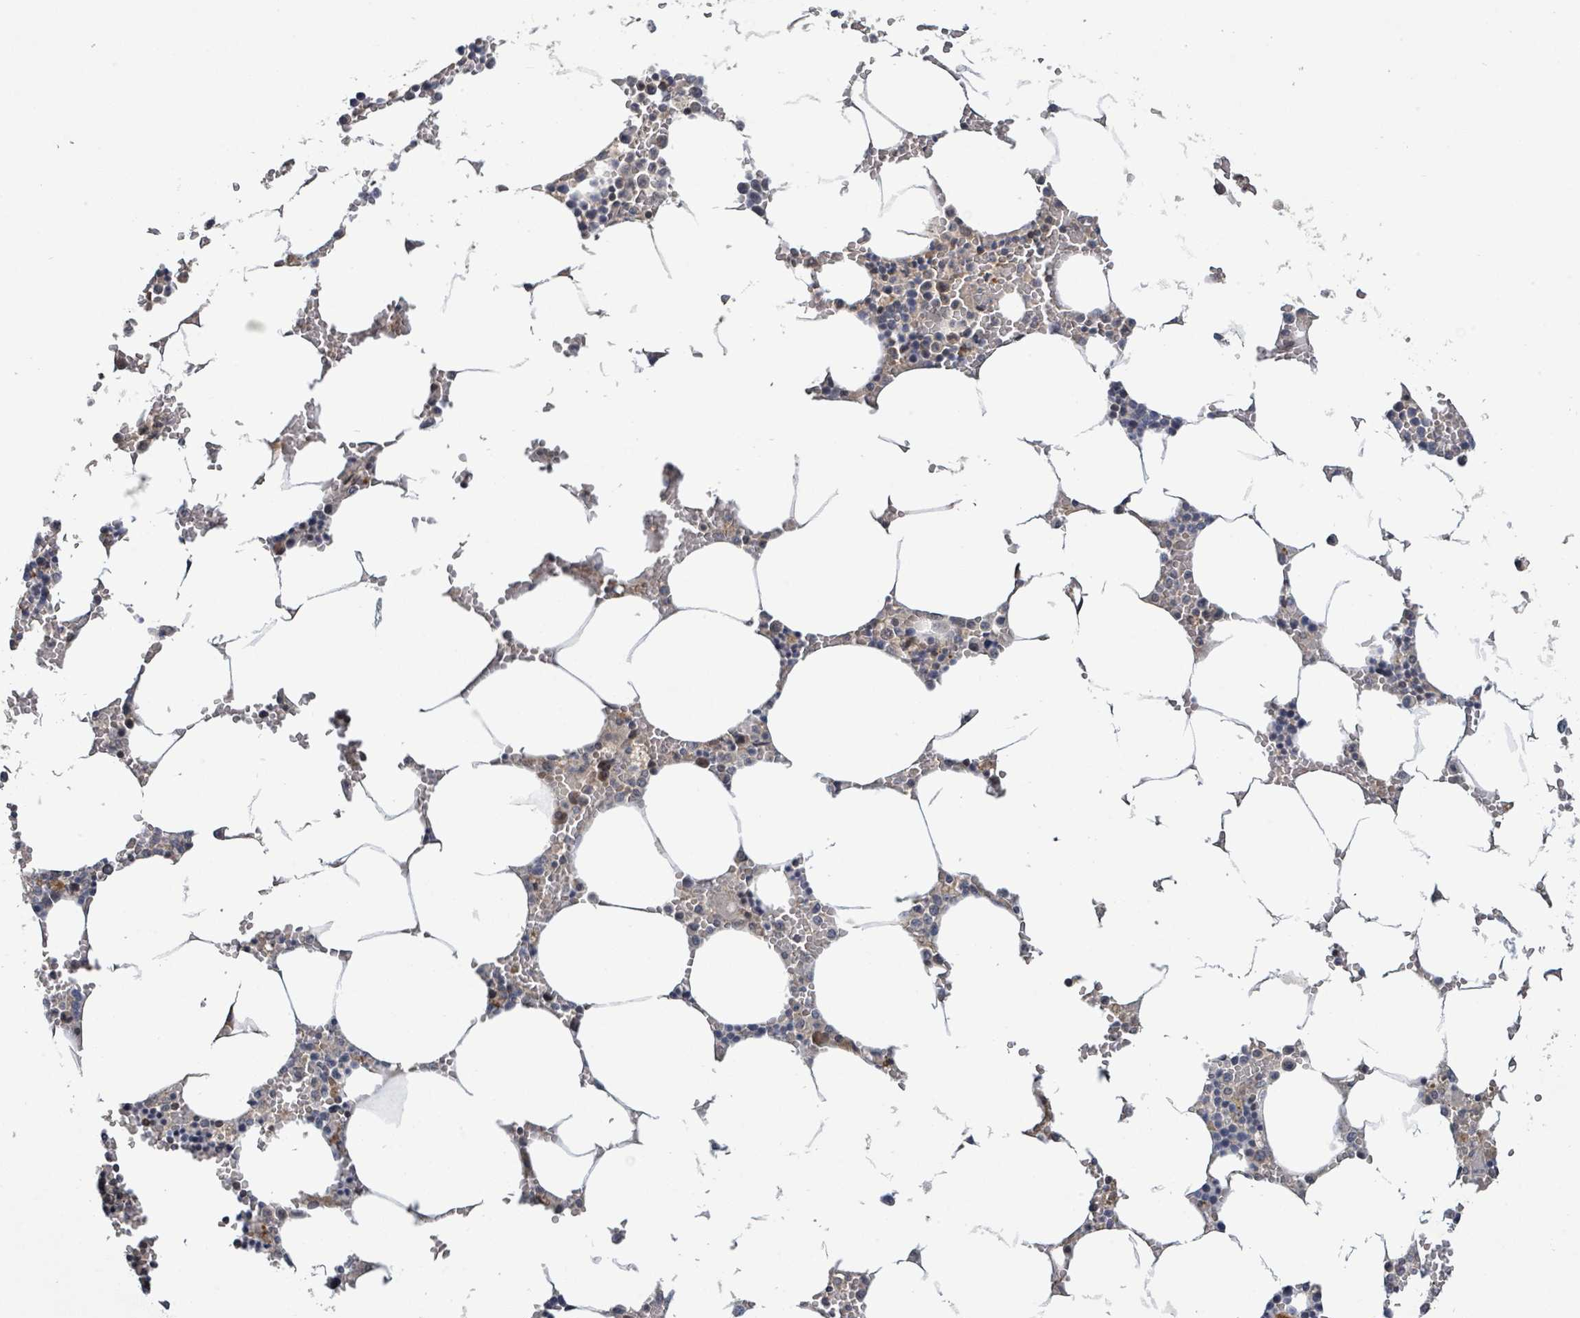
{"staining": {"intensity": "moderate", "quantity": "<25%", "location": "cytoplasmic/membranous"}, "tissue": "bone marrow", "cell_type": "Hematopoietic cells", "image_type": "normal", "snomed": [{"axis": "morphology", "description": "Normal tissue, NOS"}, {"axis": "topography", "description": "Bone marrow"}], "caption": "Bone marrow stained with DAB immunohistochemistry (IHC) displays low levels of moderate cytoplasmic/membranous expression in approximately <25% of hematopoietic cells. (IHC, brightfield microscopy, high magnification).", "gene": "ITGA11", "patient": {"sex": "male", "age": 70}}